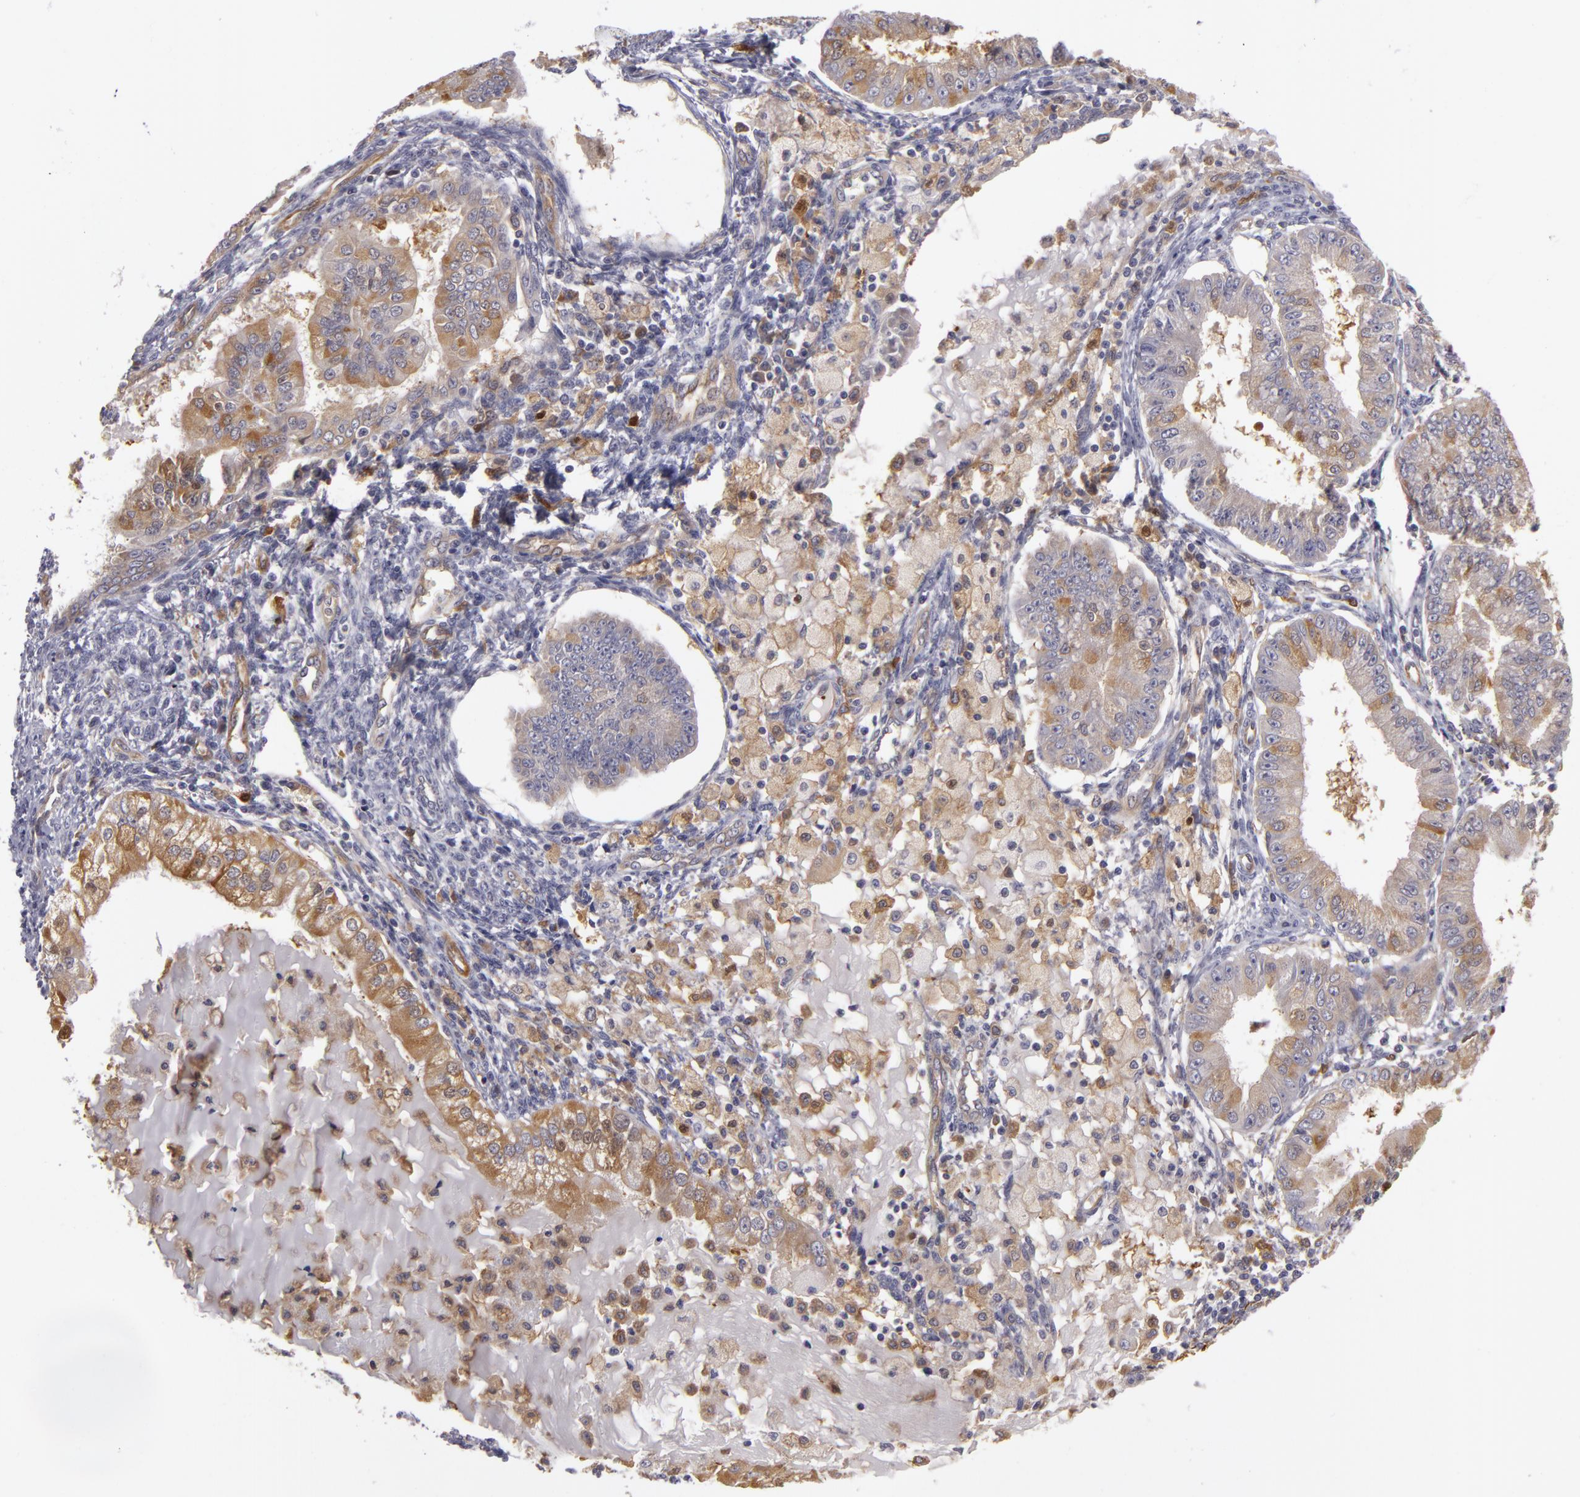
{"staining": {"intensity": "weak", "quantity": "<25%", "location": "cytoplasmic/membranous"}, "tissue": "endometrial cancer", "cell_type": "Tumor cells", "image_type": "cancer", "snomed": [{"axis": "morphology", "description": "Adenocarcinoma, NOS"}, {"axis": "topography", "description": "Endometrium"}], "caption": "Protein analysis of endometrial cancer demonstrates no significant positivity in tumor cells.", "gene": "ZNF229", "patient": {"sex": "female", "age": 76}}